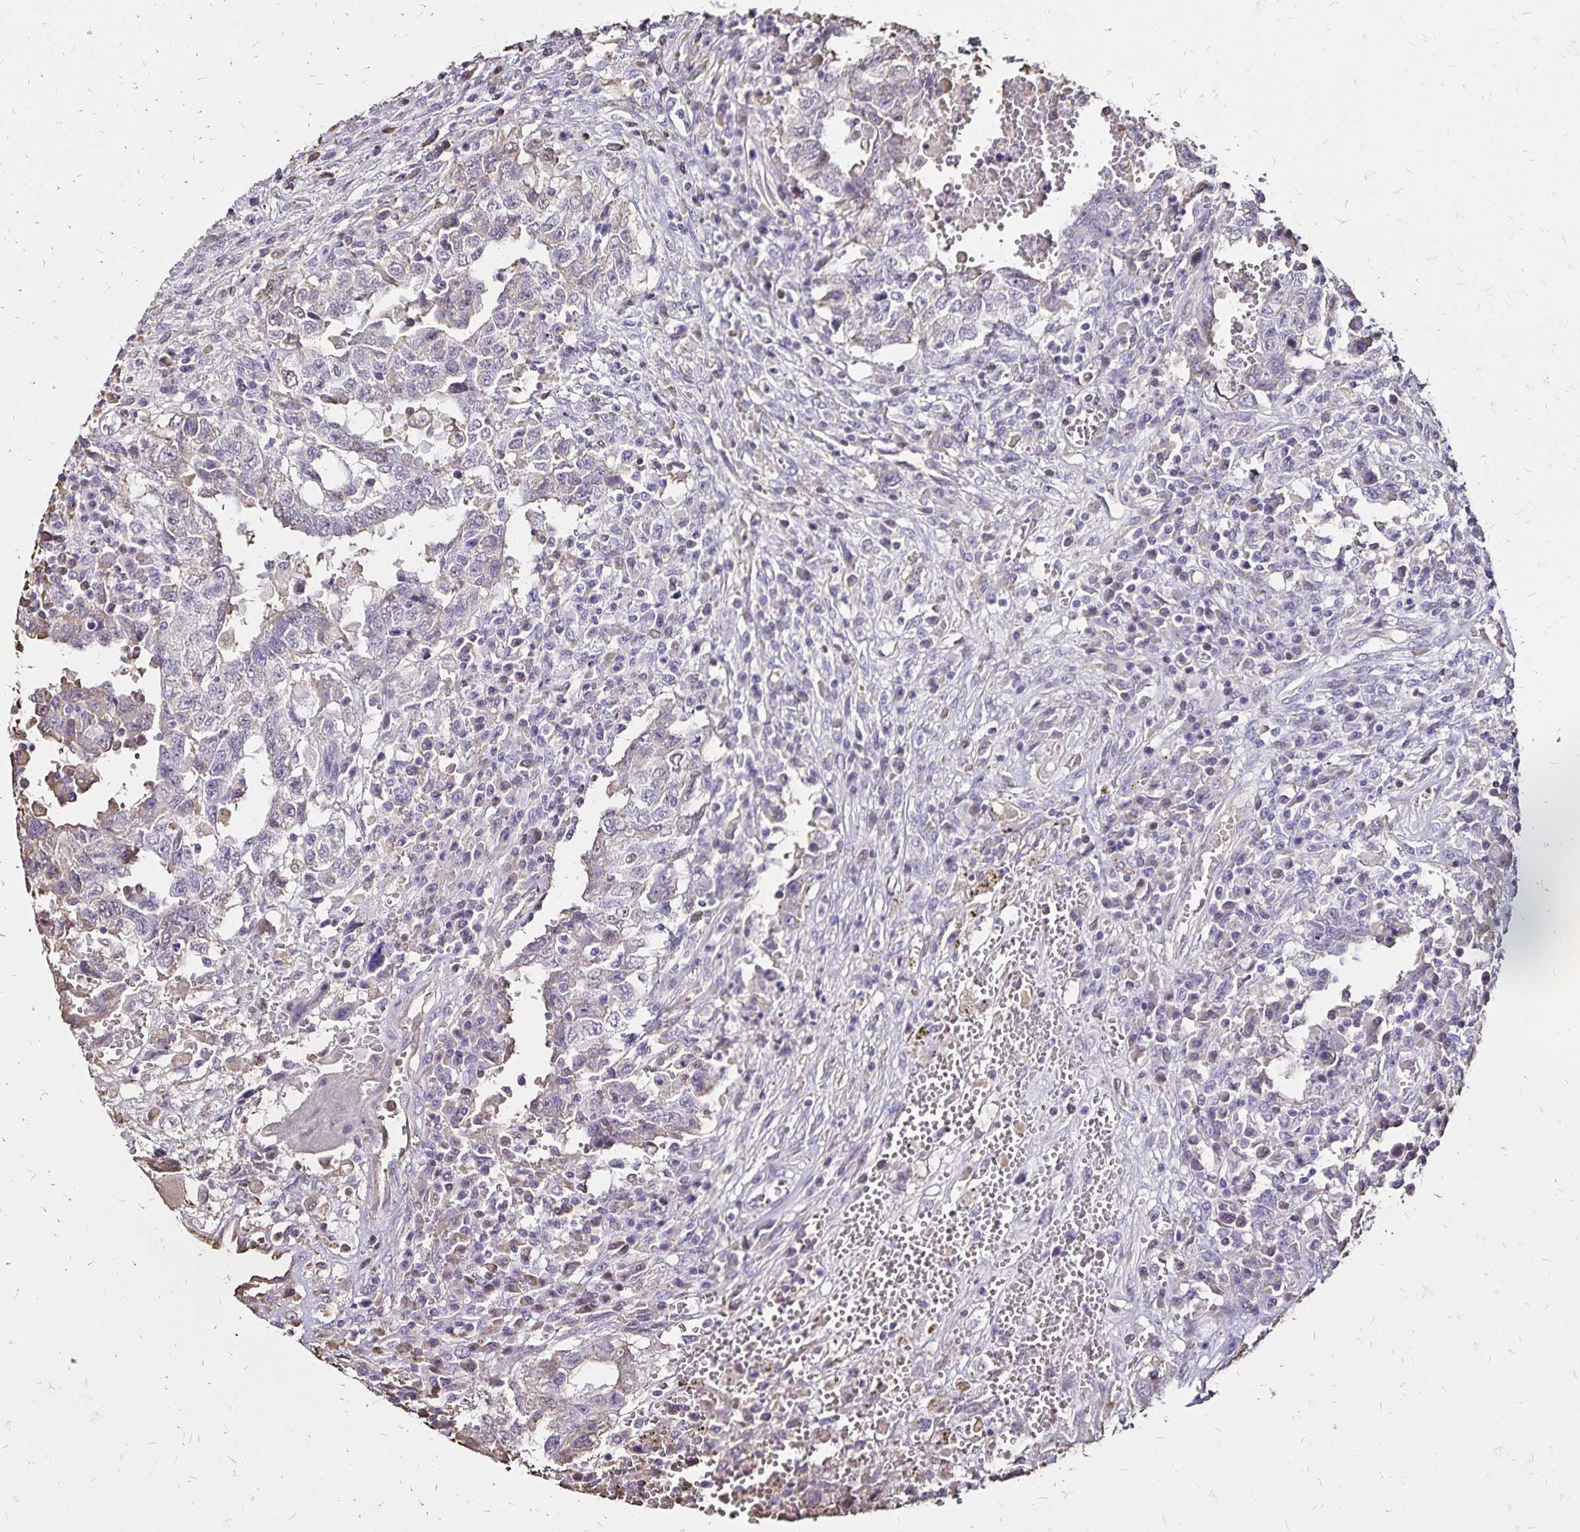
{"staining": {"intensity": "negative", "quantity": "none", "location": "none"}, "tissue": "testis cancer", "cell_type": "Tumor cells", "image_type": "cancer", "snomed": [{"axis": "morphology", "description": "Carcinoma, Embryonal, NOS"}, {"axis": "topography", "description": "Testis"}], "caption": "The immunohistochemistry photomicrograph has no significant staining in tumor cells of testis embryonal carcinoma tissue.", "gene": "KISS1", "patient": {"sex": "male", "age": 26}}